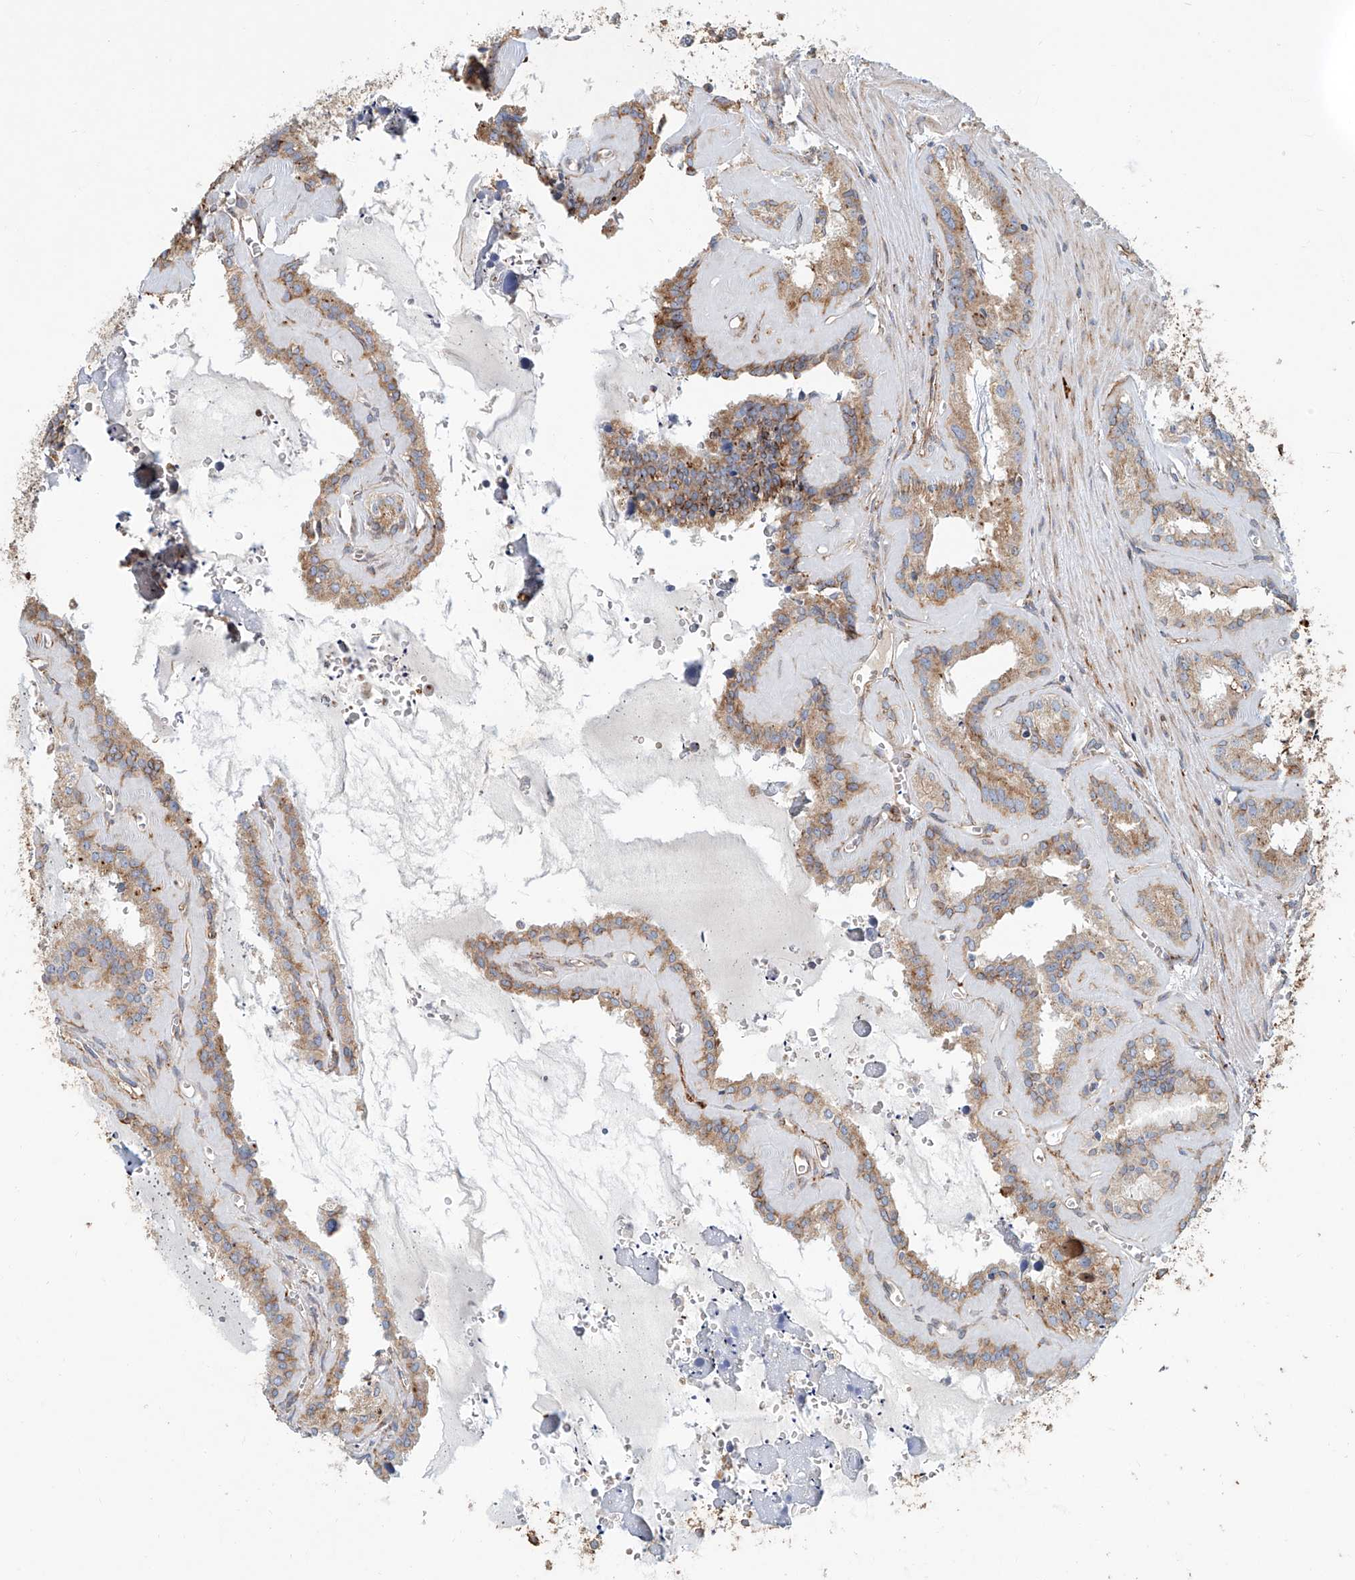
{"staining": {"intensity": "moderate", "quantity": ">75%", "location": "cytoplasmic/membranous"}, "tissue": "seminal vesicle", "cell_type": "Glandular cells", "image_type": "normal", "snomed": [{"axis": "morphology", "description": "Normal tissue, NOS"}, {"axis": "topography", "description": "Prostate"}, {"axis": "topography", "description": "Seminal veicle"}], "caption": "The micrograph exhibits staining of unremarkable seminal vesicle, revealing moderate cytoplasmic/membranous protein staining (brown color) within glandular cells.", "gene": "HGSNAT", "patient": {"sex": "male", "age": 59}}